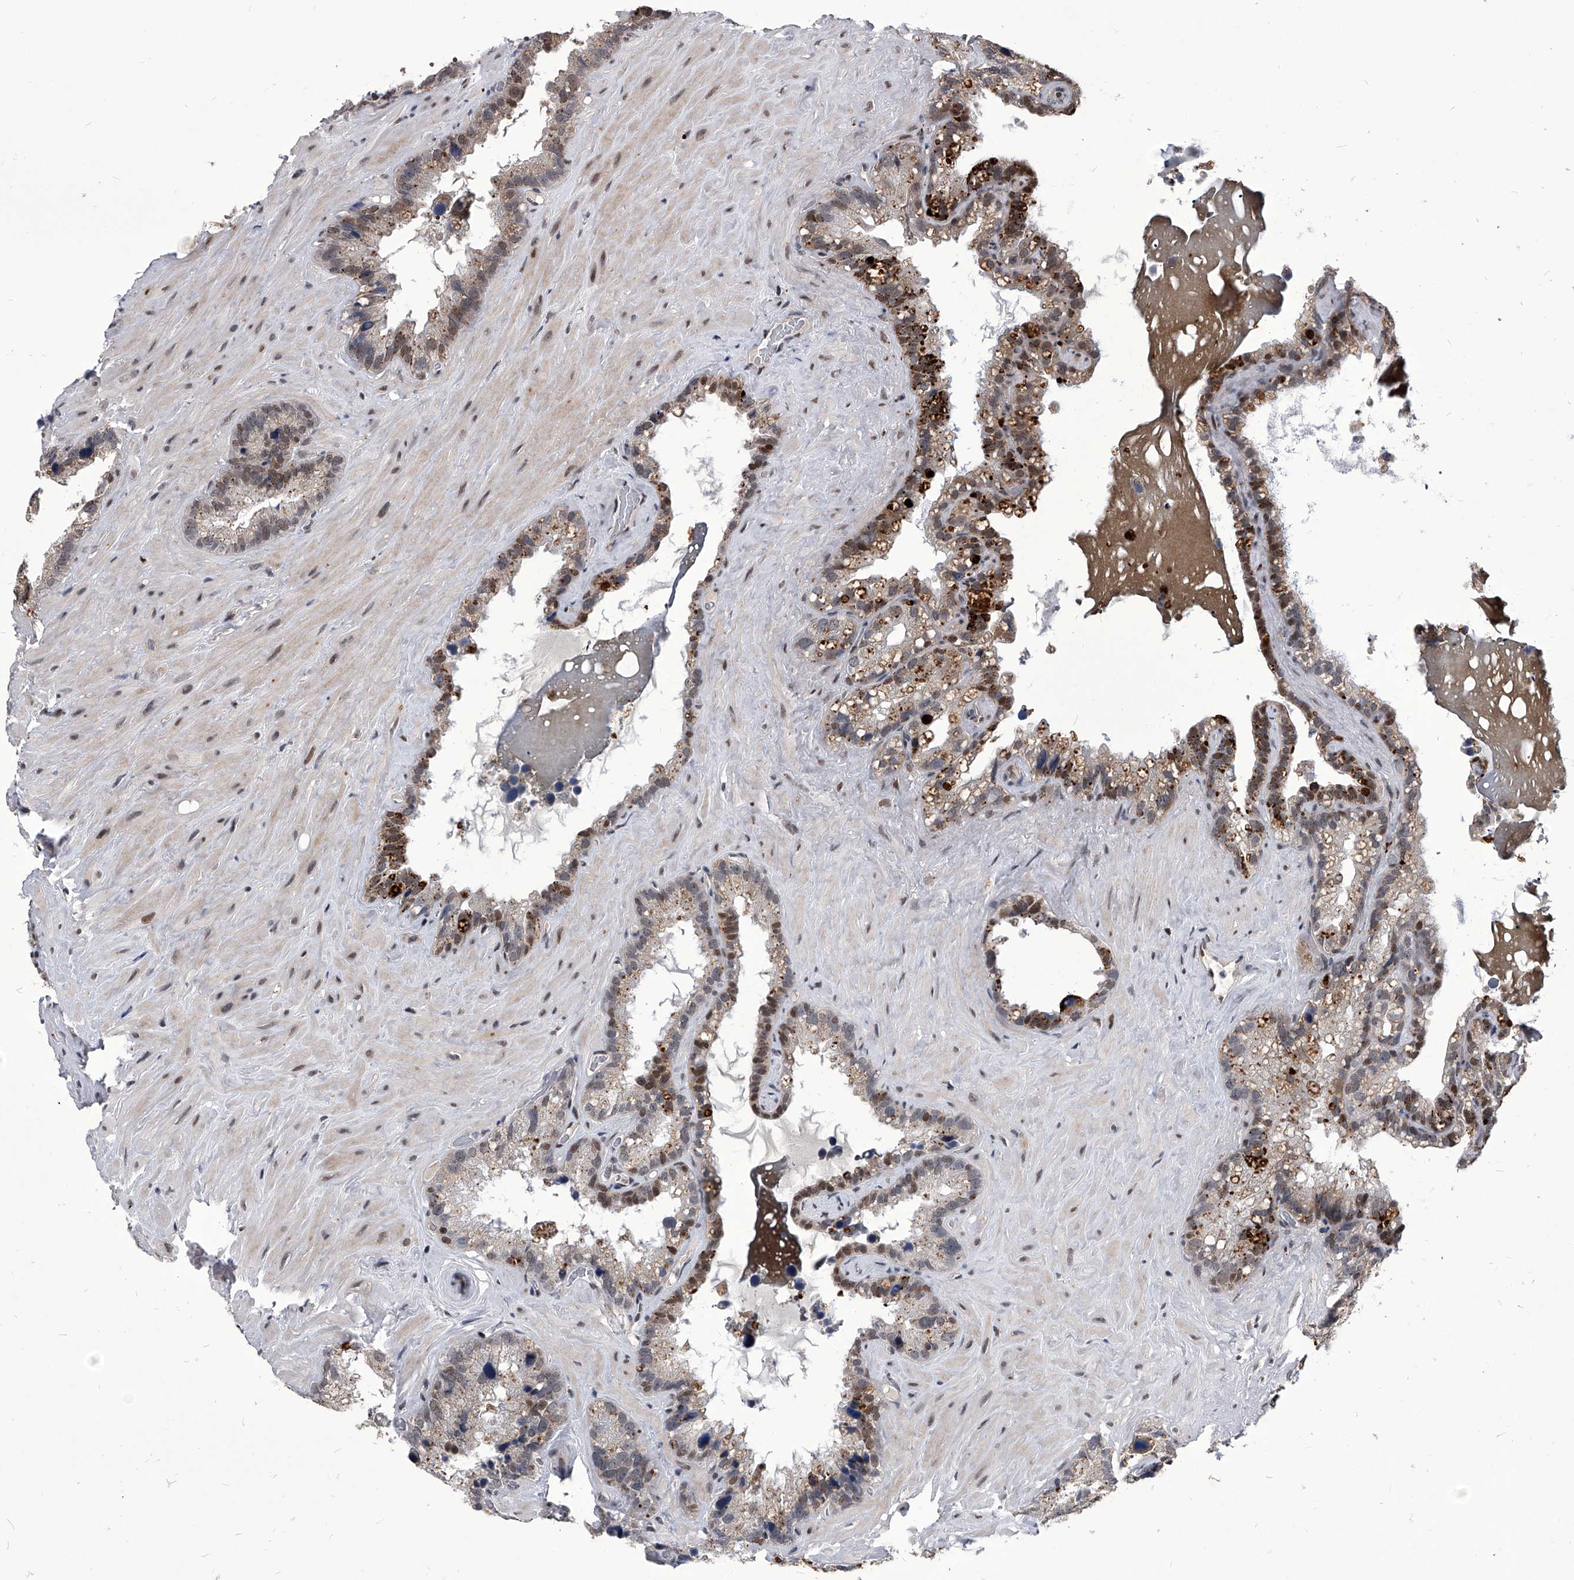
{"staining": {"intensity": "moderate", "quantity": "25%-75%", "location": "cytoplasmic/membranous,nuclear"}, "tissue": "seminal vesicle", "cell_type": "Glandular cells", "image_type": "normal", "snomed": [{"axis": "morphology", "description": "Normal tissue, NOS"}, {"axis": "topography", "description": "Prostate"}, {"axis": "topography", "description": "Seminal veicle"}], "caption": "Protein staining displays moderate cytoplasmic/membranous,nuclear staining in approximately 25%-75% of glandular cells in benign seminal vesicle.", "gene": "CMTR1", "patient": {"sex": "male", "age": 68}}